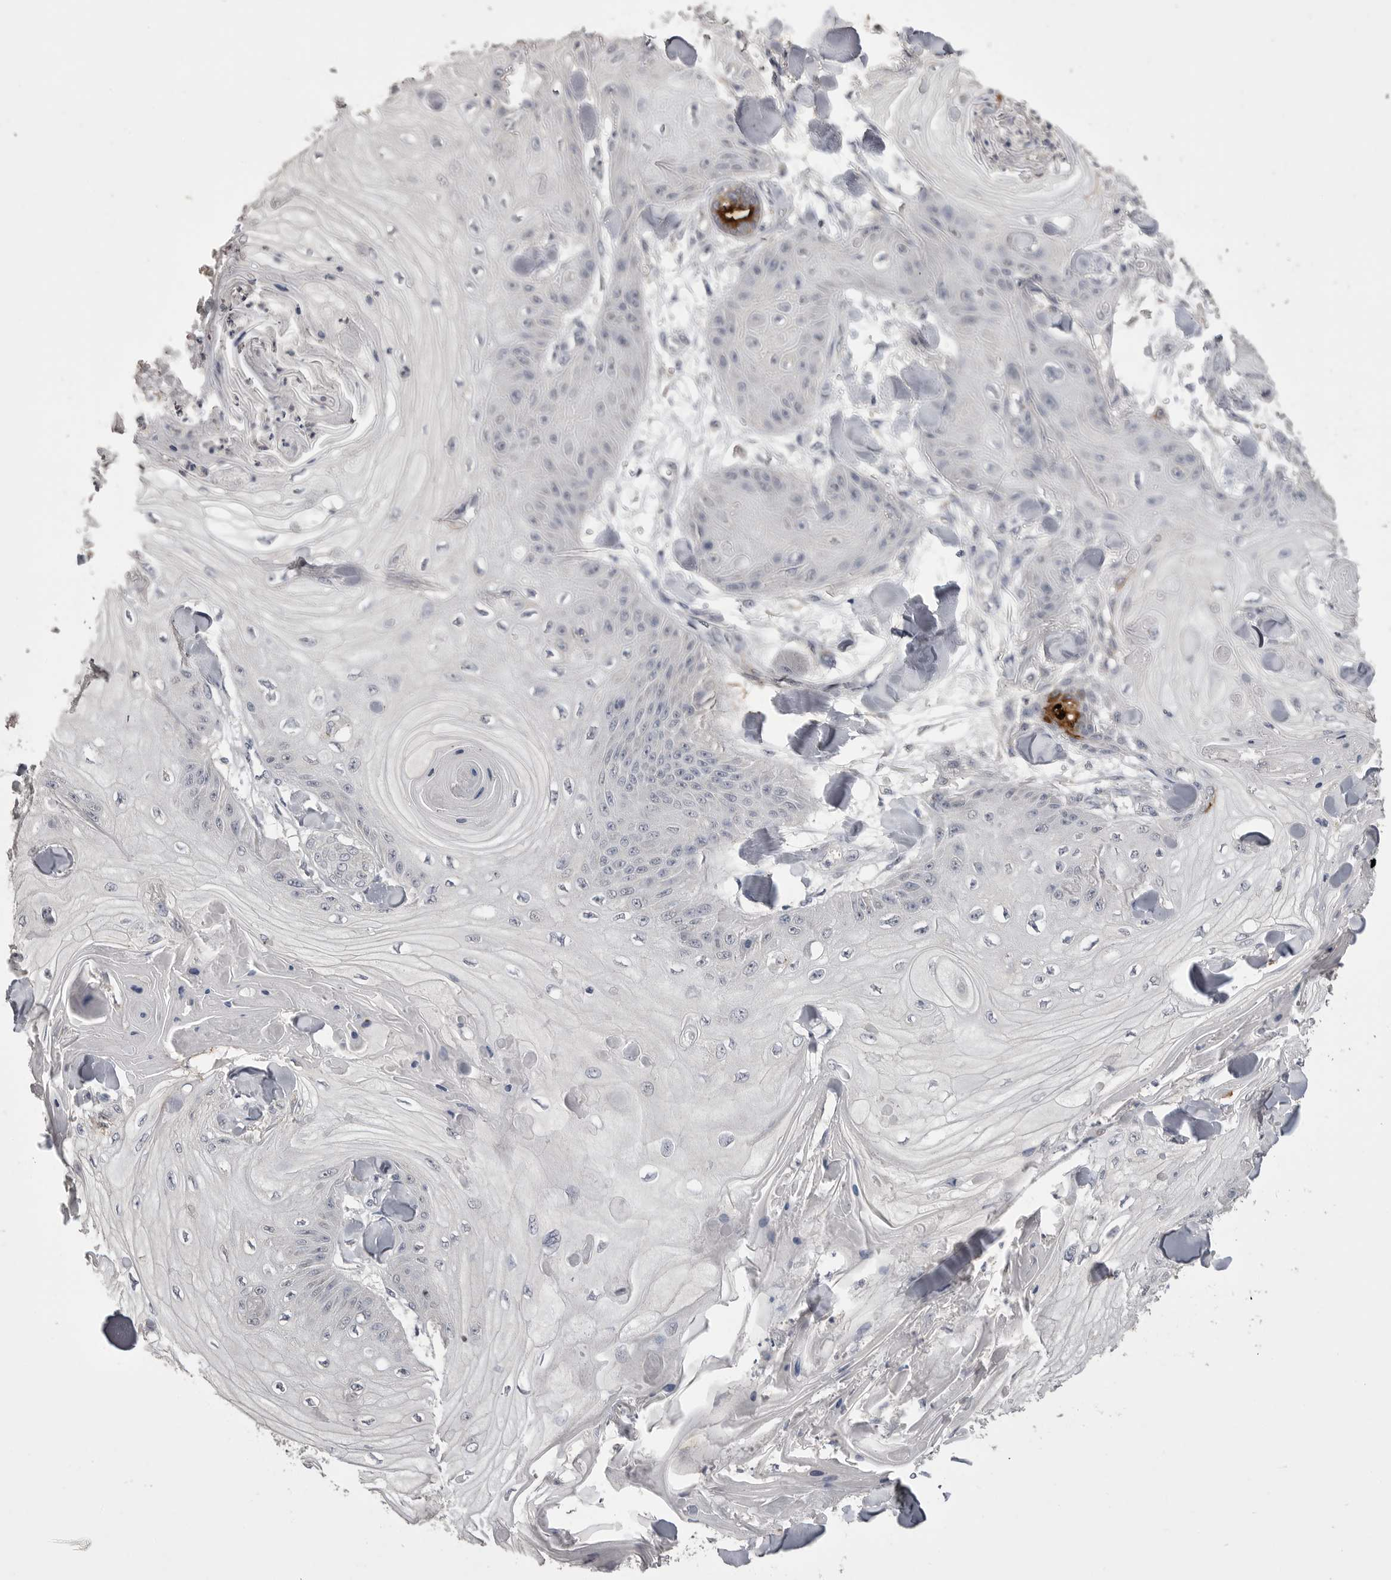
{"staining": {"intensity": "negative", "quantity": "none", "location": "none"}, "tissue": "skin cancer", "cell_type": "Tumor cells", "image_type": "cancer", "snomed": [{"axis": "morphology", "description": "Squamous cell carcinoma, NOS"}, {"axis": "topography", "description": "Skin"}], "caption": "Human skin cancer stained for a protein using IHC demonstrates no expression in tumor cells.", "gene": "MMP7", "patient": {"sex": "male", "age": 74}}